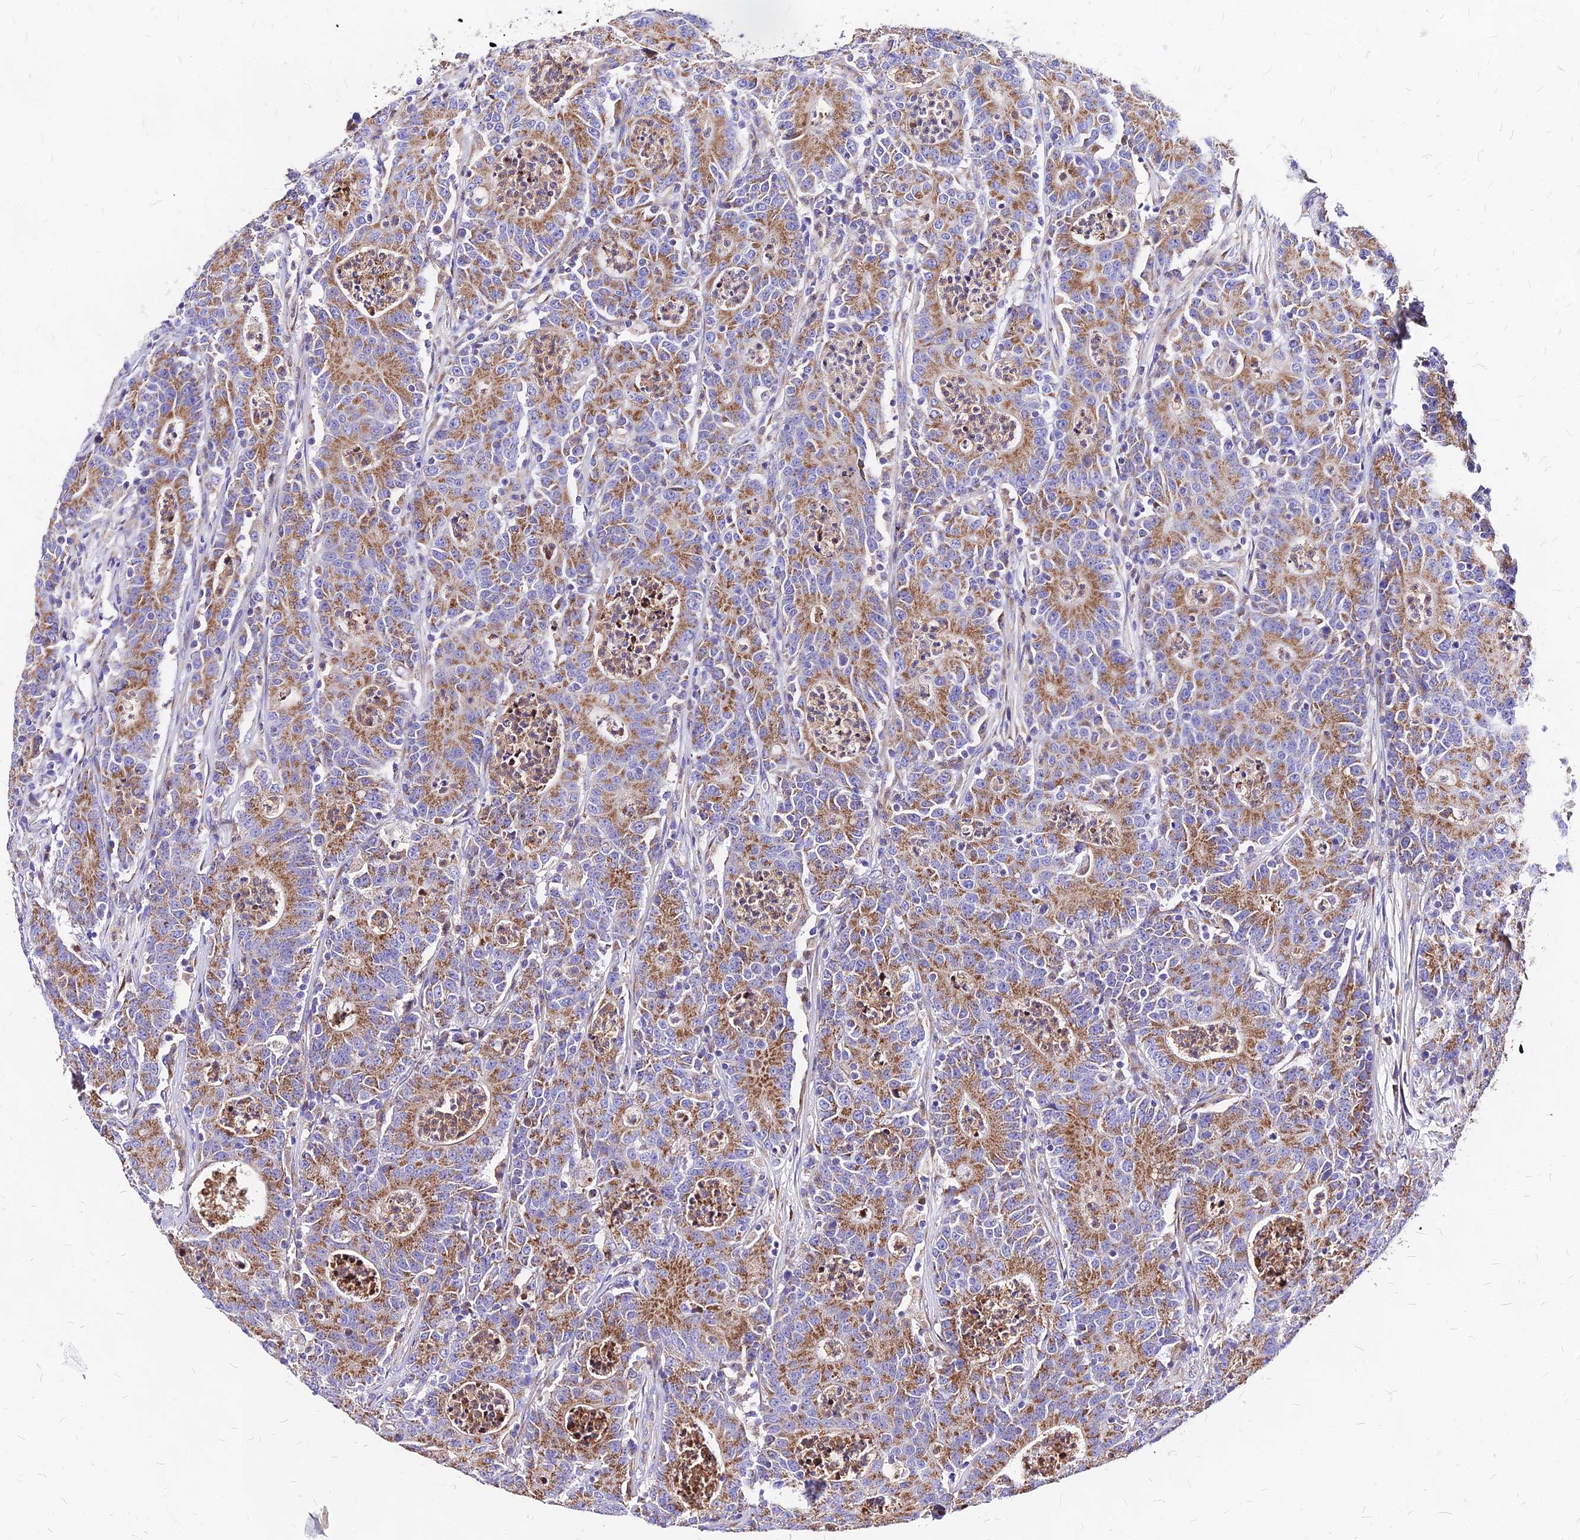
{"staining": {"intensity": "moderate", "quantity": ">75%", "location": "cytoplasmic/membranous"}, "tissue": "colorectal cancer", "cell_type": "Tumor cells", "image_type": "cancer", "snomed": [{"axis": "morphology", "description": "Adenocarcinoma, NOS"}, {"axis": "topography", "description": "Colon"}], "caption": "This photomicrograph demonstrates immunohistochemistry (IHC) staining of adenocarcinoma (colorectal), with medium moderate cytoplasmic/membranous positivity in approximately >75% of tumor cells.", "gene": "MRPL3", "patient": {"sex": "male", "age": 83}}